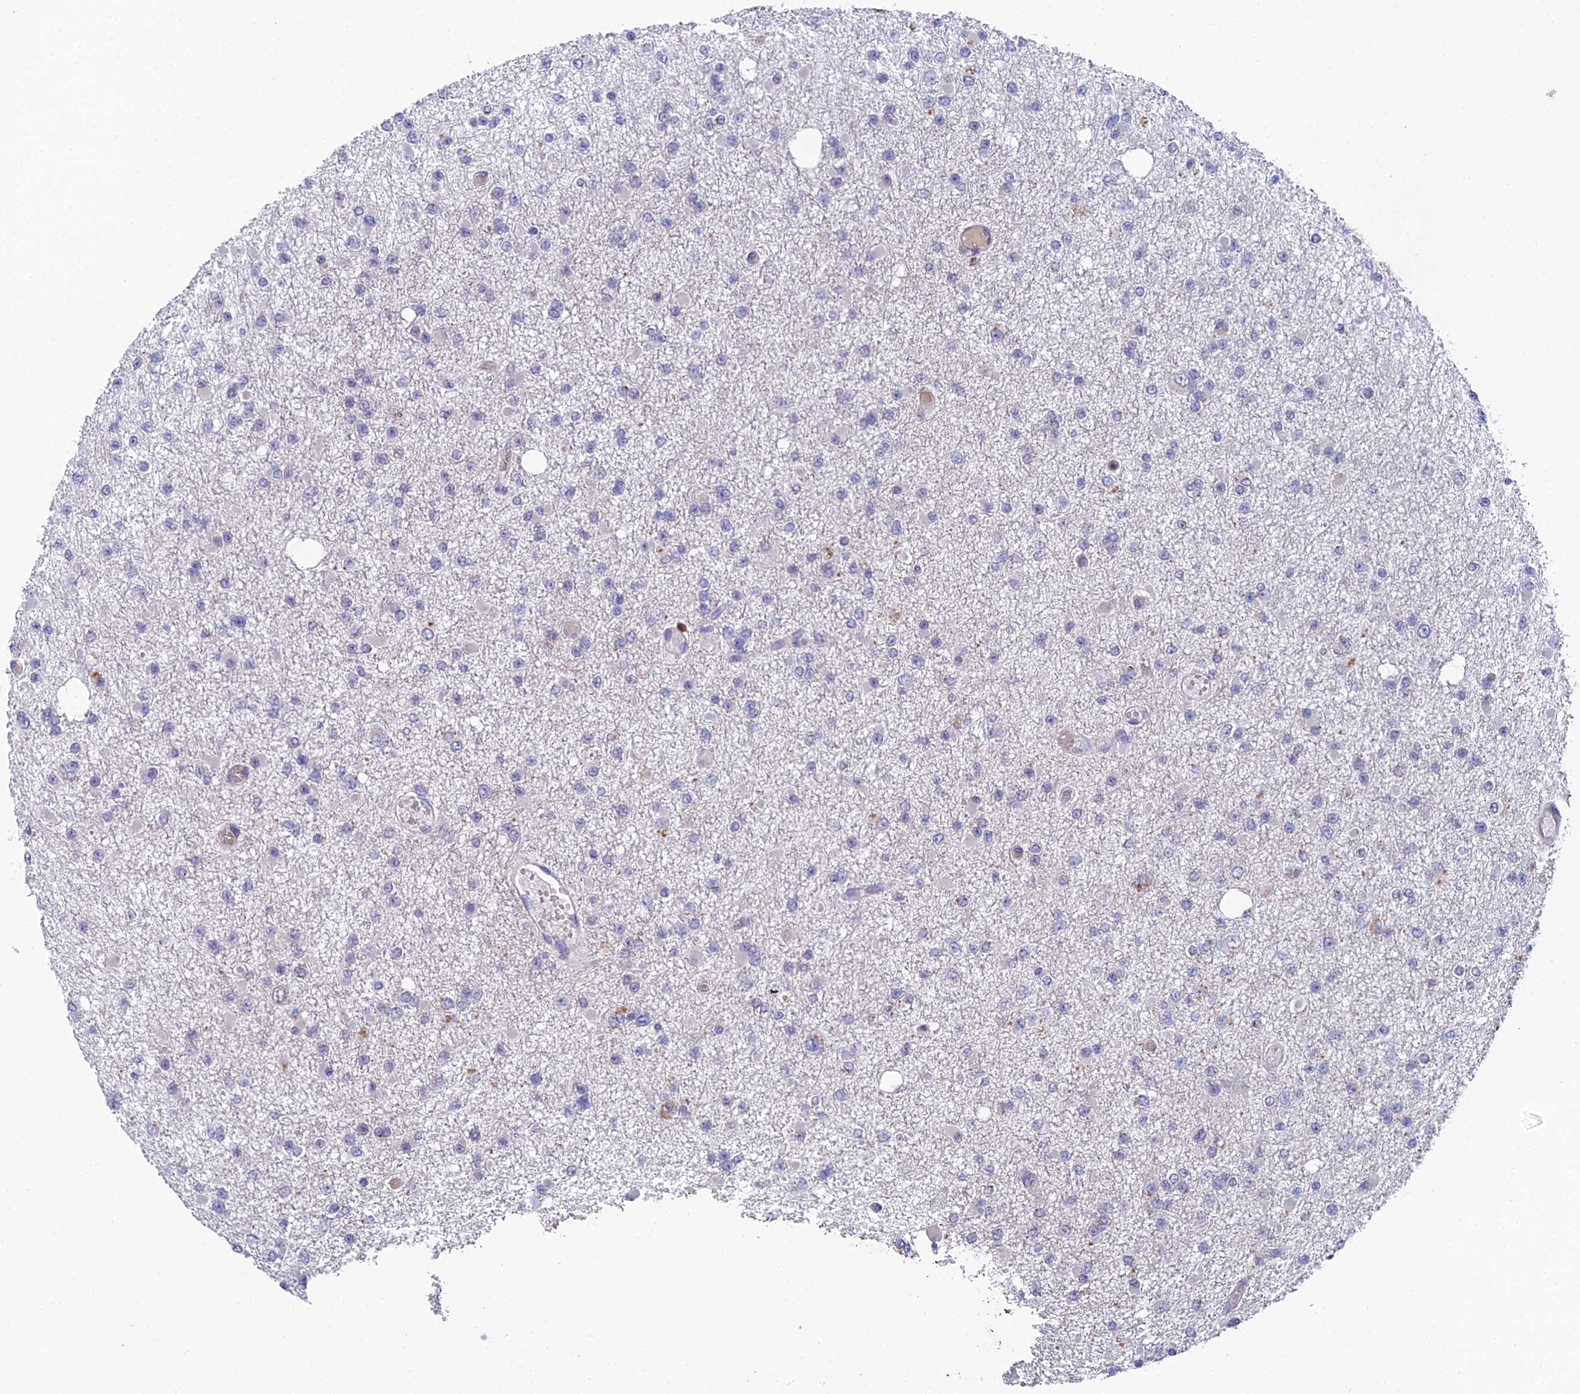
{"staining": {"intensity": "negative", "quantity": "none", "location": "none"}, "tissue": "glioma", "cell_type": "Tumor cells", "image_type": "cancer", "snomed": [{"axis": "morphology", "description": "Glioma, malignant, Low grade"}, {"axis": "topography", "description": "Brain"}], "caption": "Protein analysis of glioma shows no significant staining in tumor cells. (DAB (3,3'-diaminobenzidine) IHC, high magnification).", "gene": "GALK2", "patient": {"sex": "female", "age": 22}}